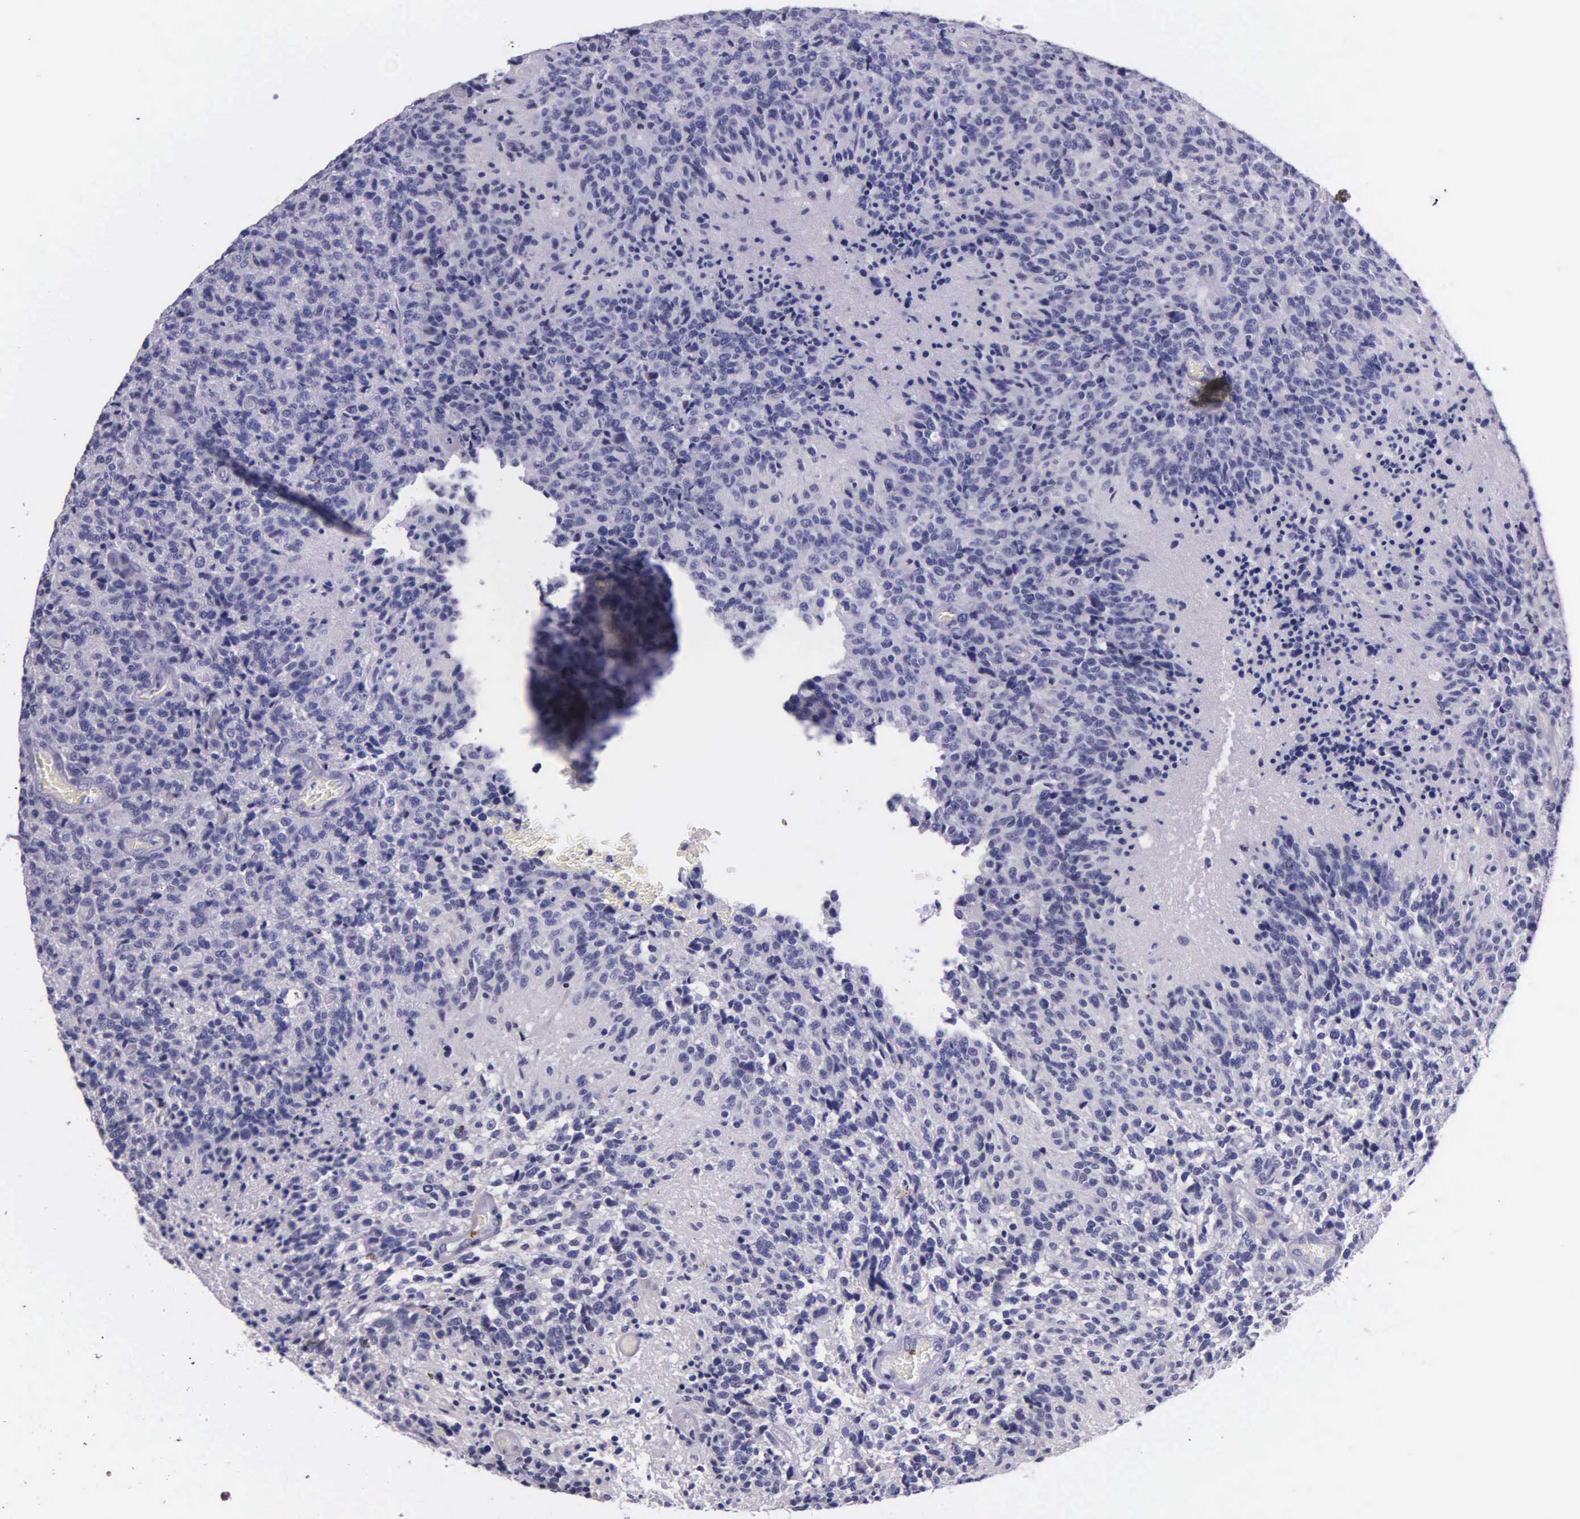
{"staining": {"intensity": "negative", "quantity": "none", "location": "none"}, "tissue": "glioma", "cell_type": "Tumor cells", "image_type": "cancer", "snomed": [{"axis": "morphology", "description": "Glioma, malignant, High grade"}, {"axis": "topography", "description": "Brain"}], "caption": "Image shows no protein positivity in tumor cells of glioma tissue.", "gene": "AHNAK2", "patient": {"sex": "male", "age": 36}}